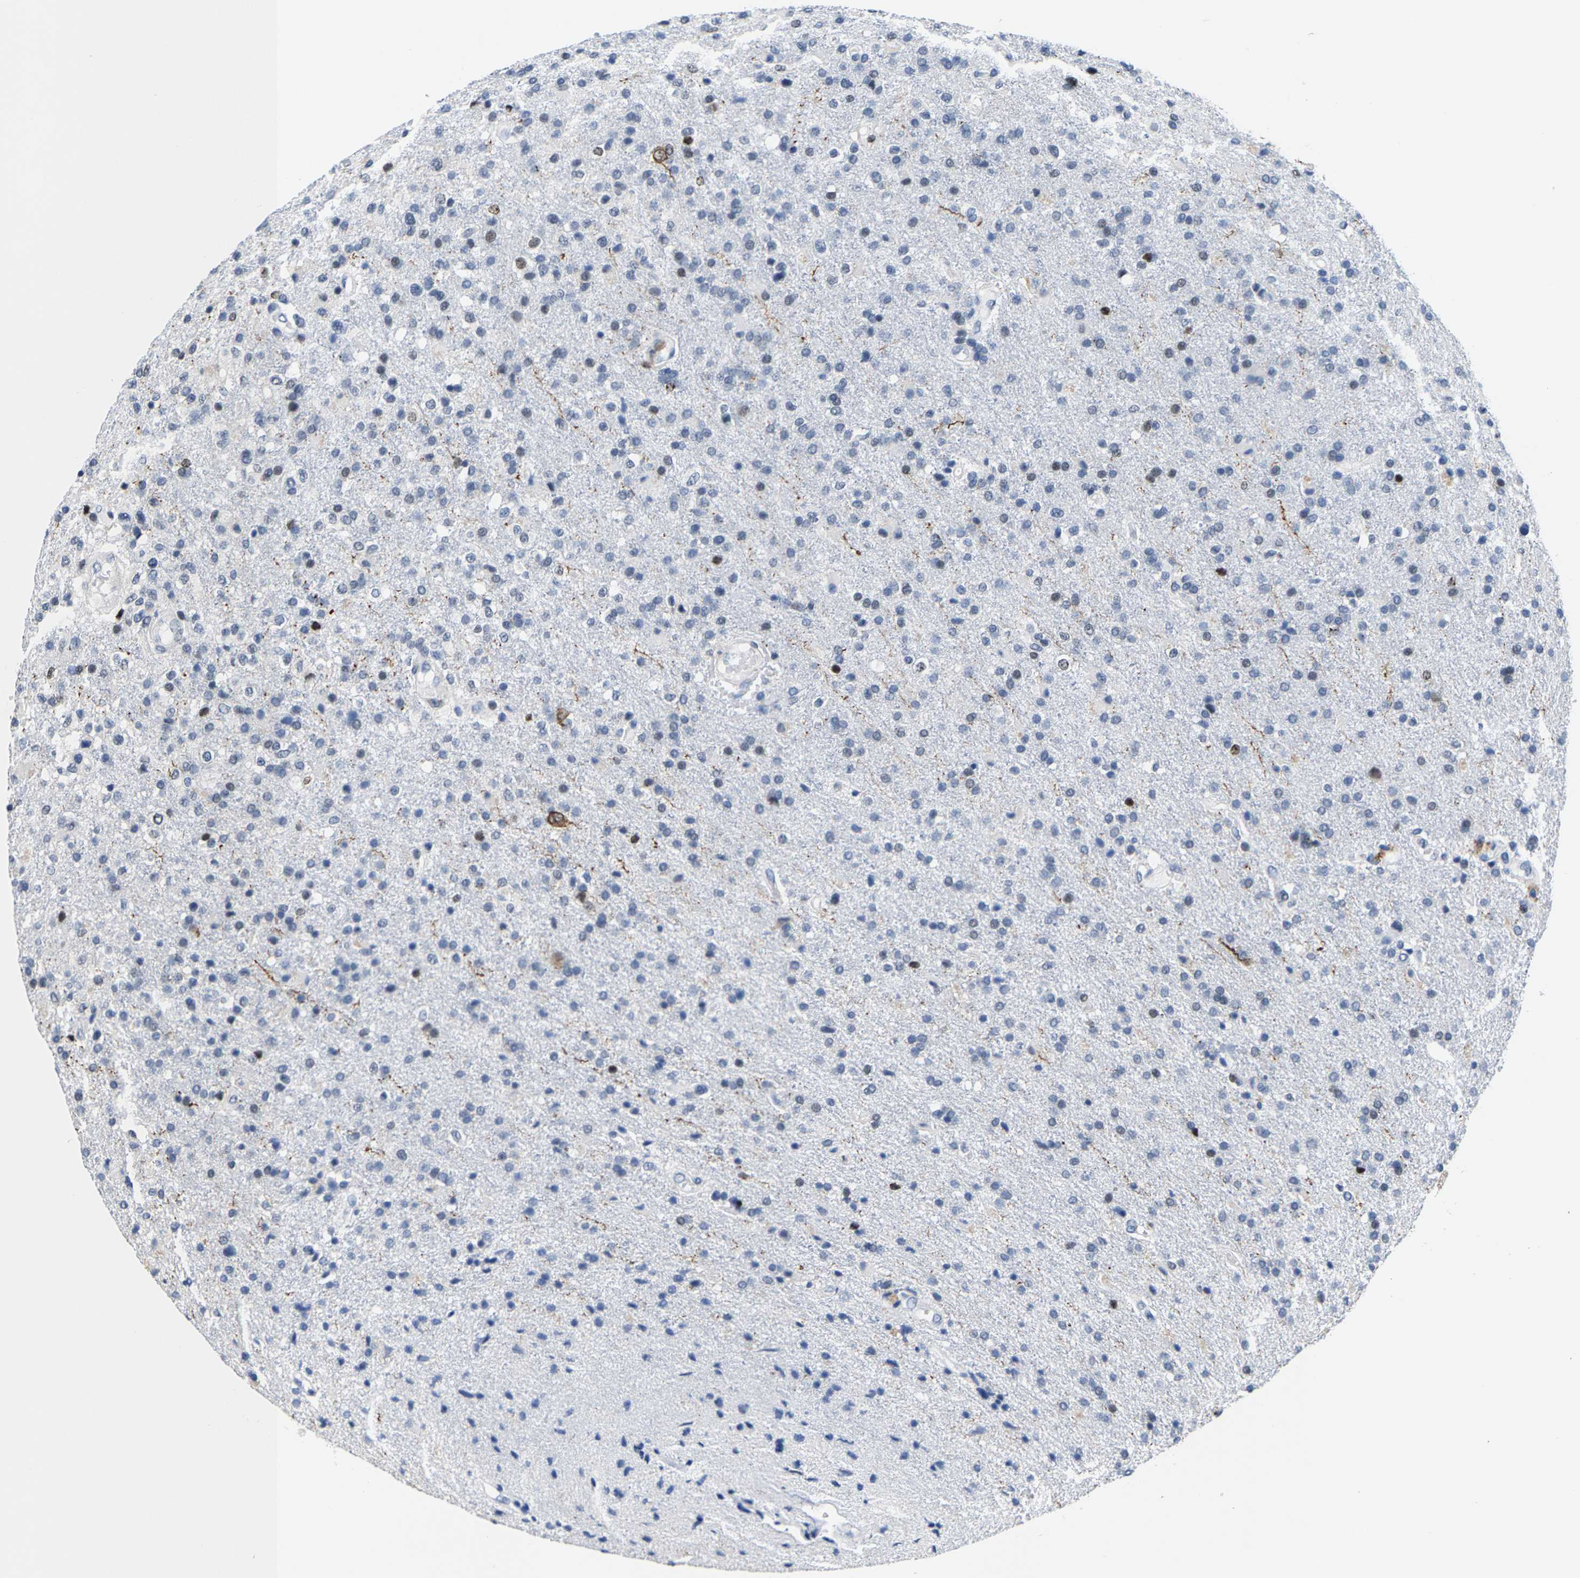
{"staining": {"intensity": "weak", "quantity": "<25%", "location": "nuclear"}, "tissue": "glioma", "cell_type": "Tumor cells", "image_type": "cancer", "snomed": [{"axis": "morphology", "description": "Glioma, malignant, High grade"}, {"axis": "topography", "description": "Brain"}], "caption": "Tumor cells are negative for brown protein staining in malignant glioma (high-grade).", "gene": "SETD1B", "patient": {"sex": "male", "age": 72}}